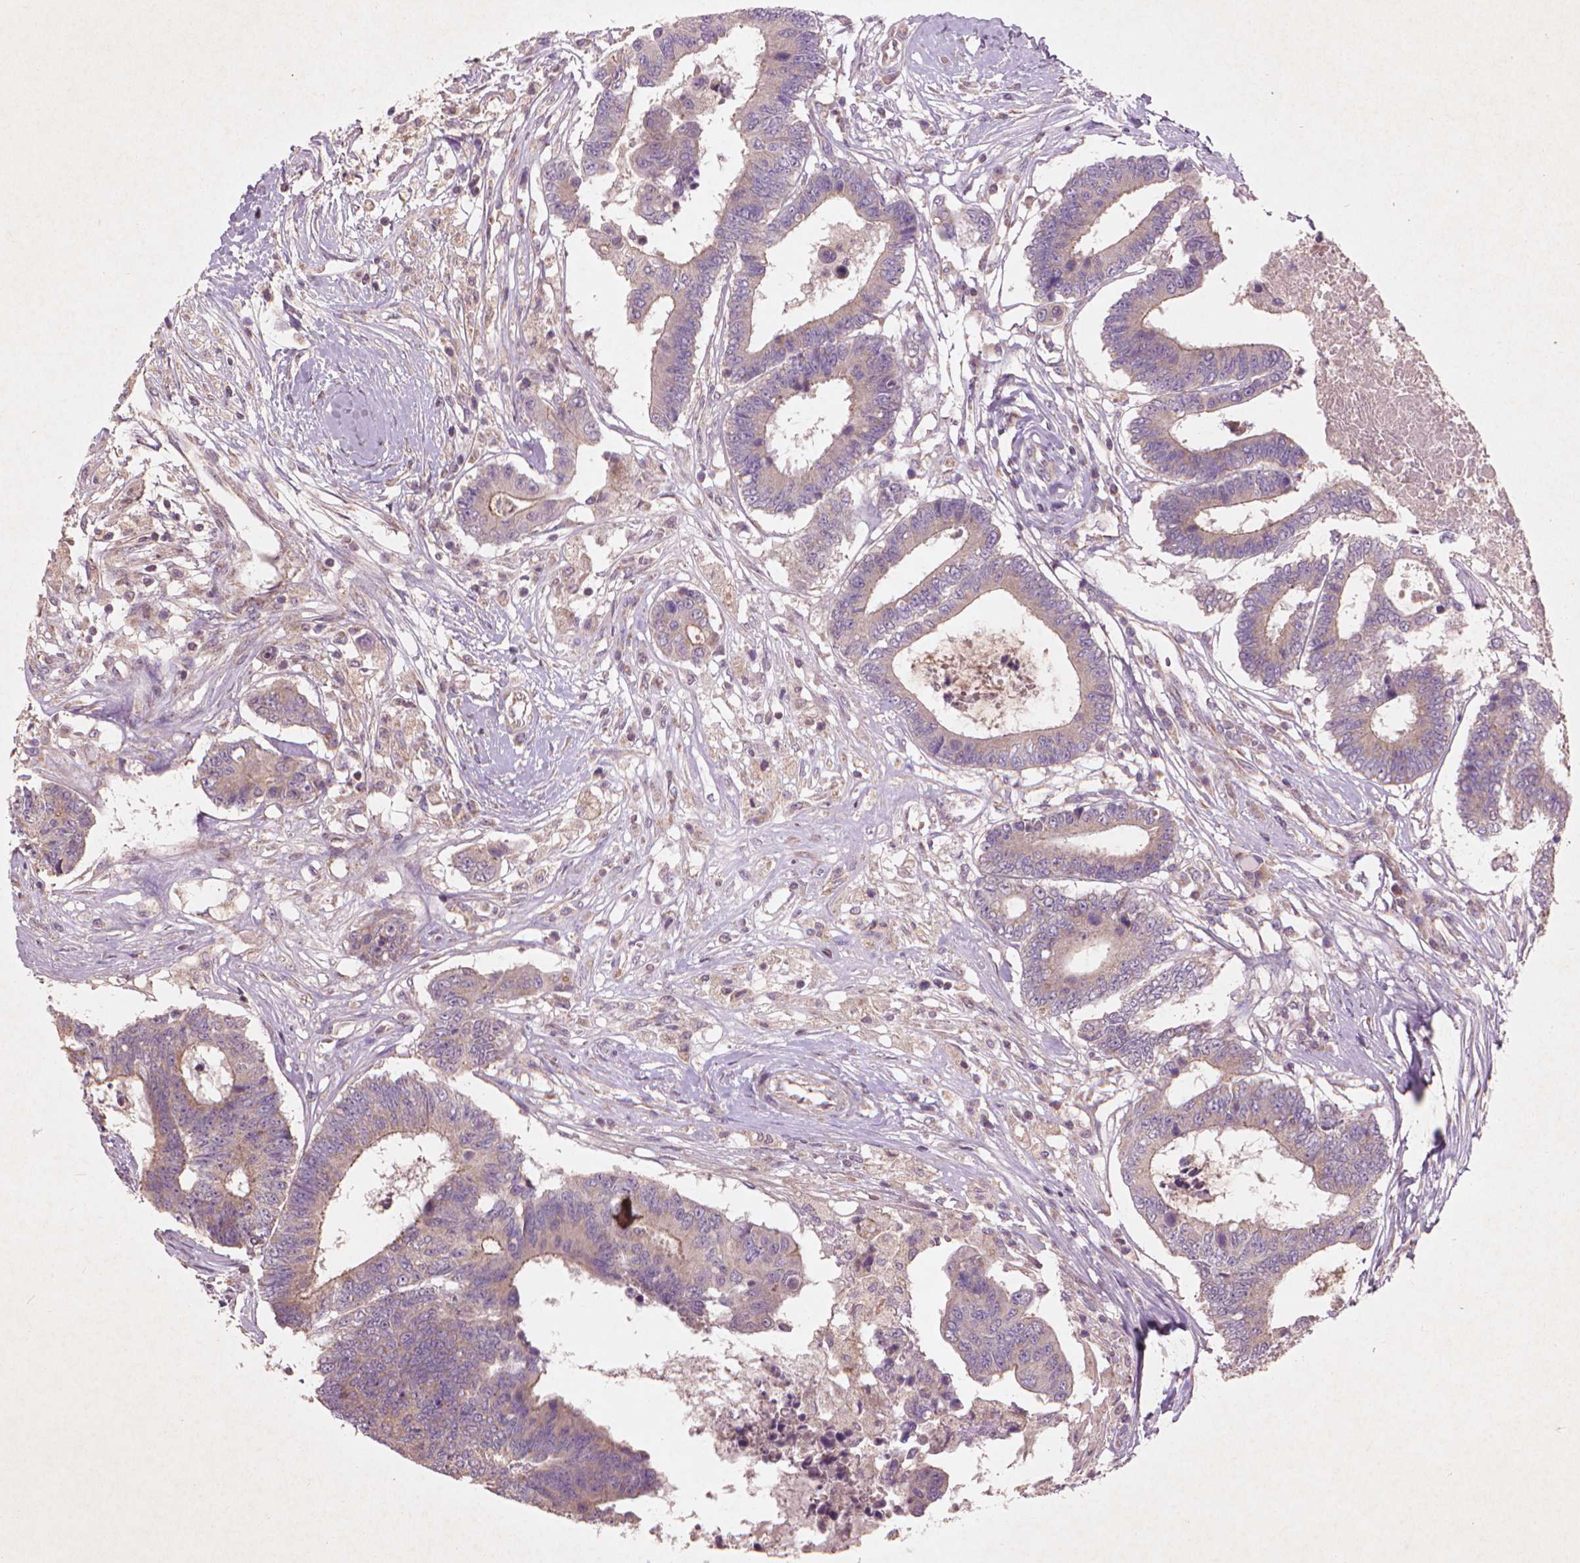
{"staining": {"intensity": "weak", "quantity": "25%-75%", "location": "cytoplasmic/membranous"}, "tissue": "colorectal cancer", "cell_type": "Tumor cells", "image_type": "cancer", "snomed": [{"axis": "morphology", "description": "Adenocarcinoma, NOS"}, {"axis": "topography", "description": "Colon"}], "caption": "A micrograph showing weak cytoplasmic/membranous expression in about 25%-75% of tumor cells in colorectal cancer (adenocarcinoma), as visualized by brown immunohistochemical staining.", "gene": "NLRX1", "patient": {"sex": "female", "age": 48}}